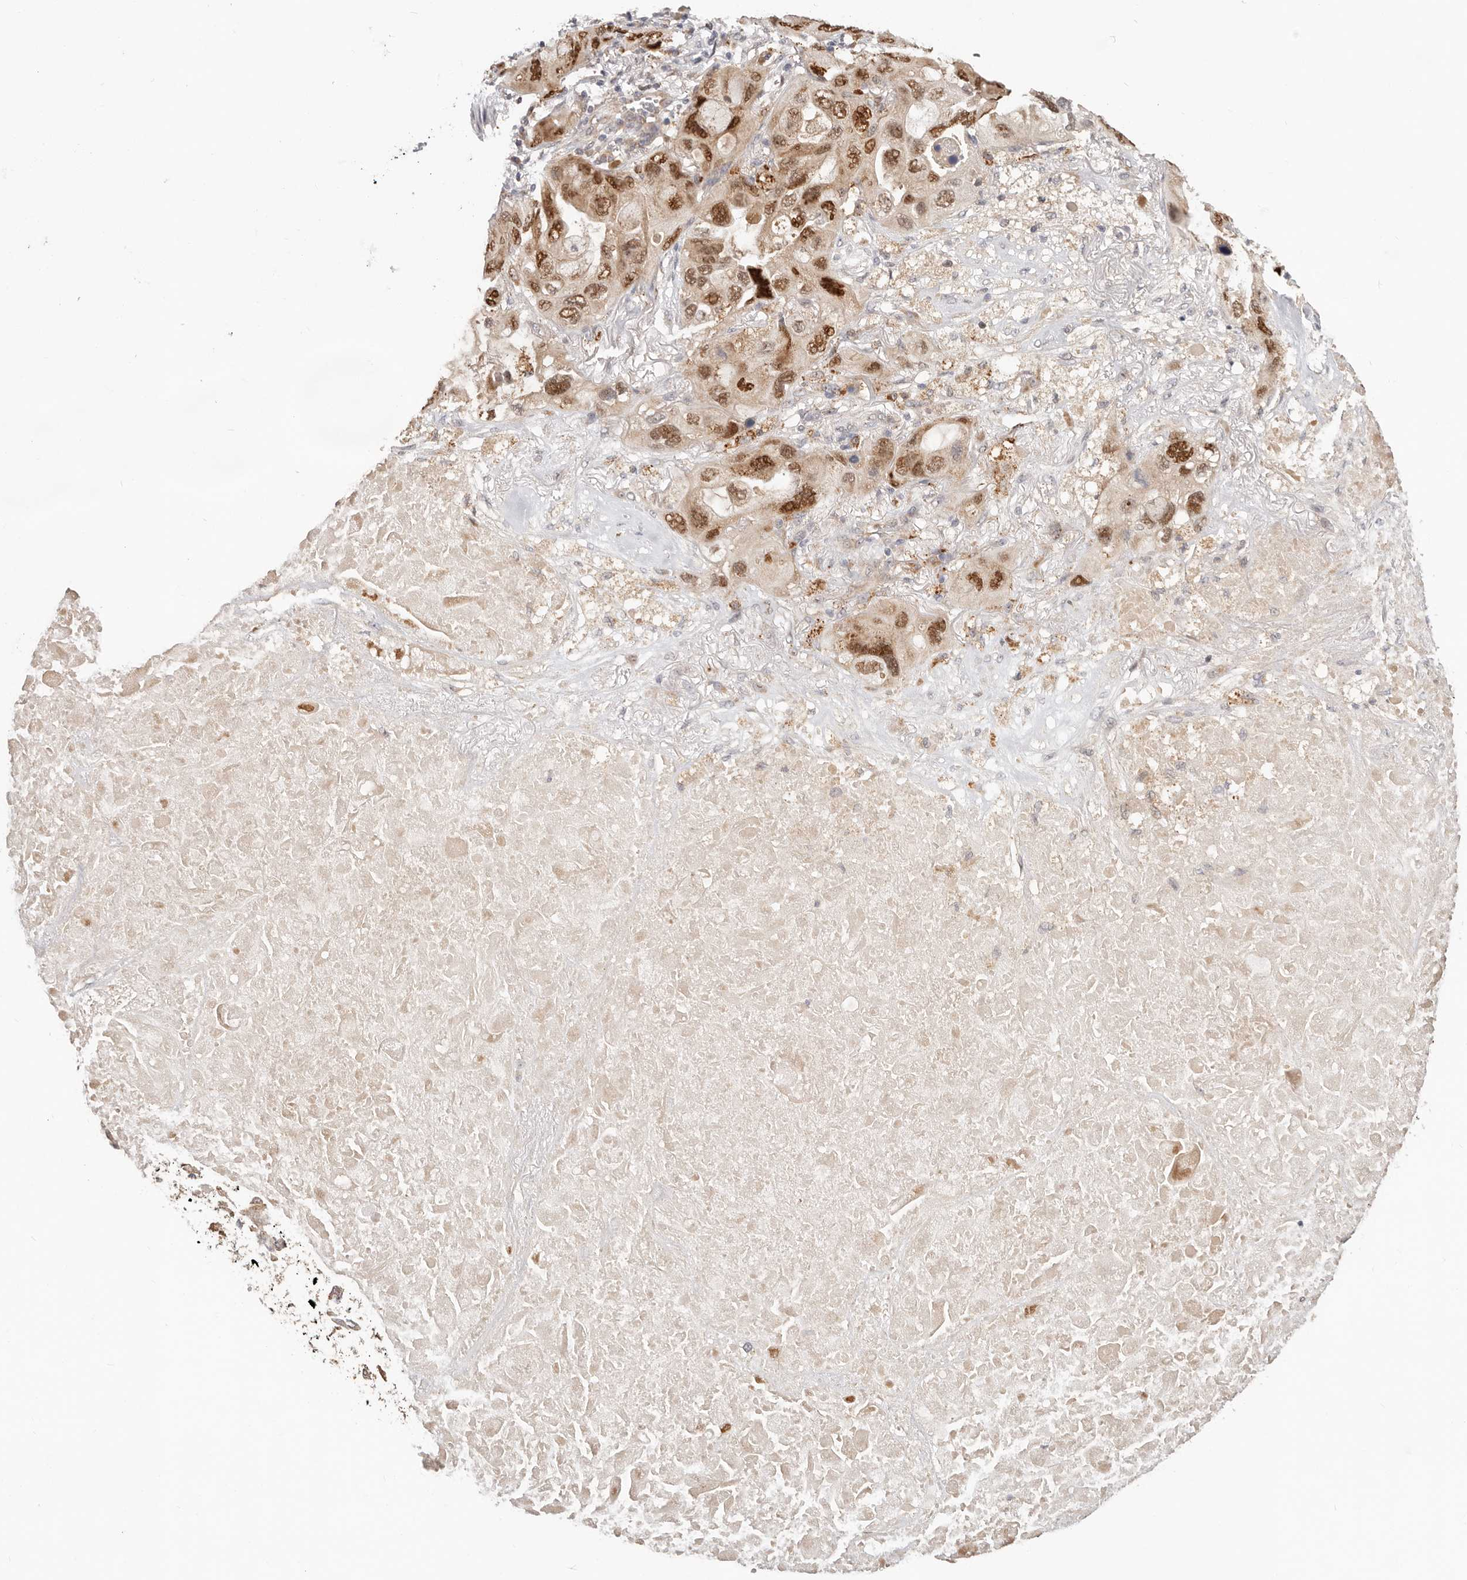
{"staining": {"intensity": "moderate", "quantity": ">75%", "location": "nuclear"}, "tissue": "lung cancer", "cell_type": "Tumor cells", "image_type": "cancer", "snomed": [{"axis": "morphology", "description": "Squamous cell carcinoma, NOS"}, {"axis": "topography", "description": "Lung"}], "caption": "IHC of lung cancer shows medium levels of moderate nuclear positivity in about >75% of tumor cells.", "gene": "ZRANB1", "patient": {"sex": "female", "age": 73}}